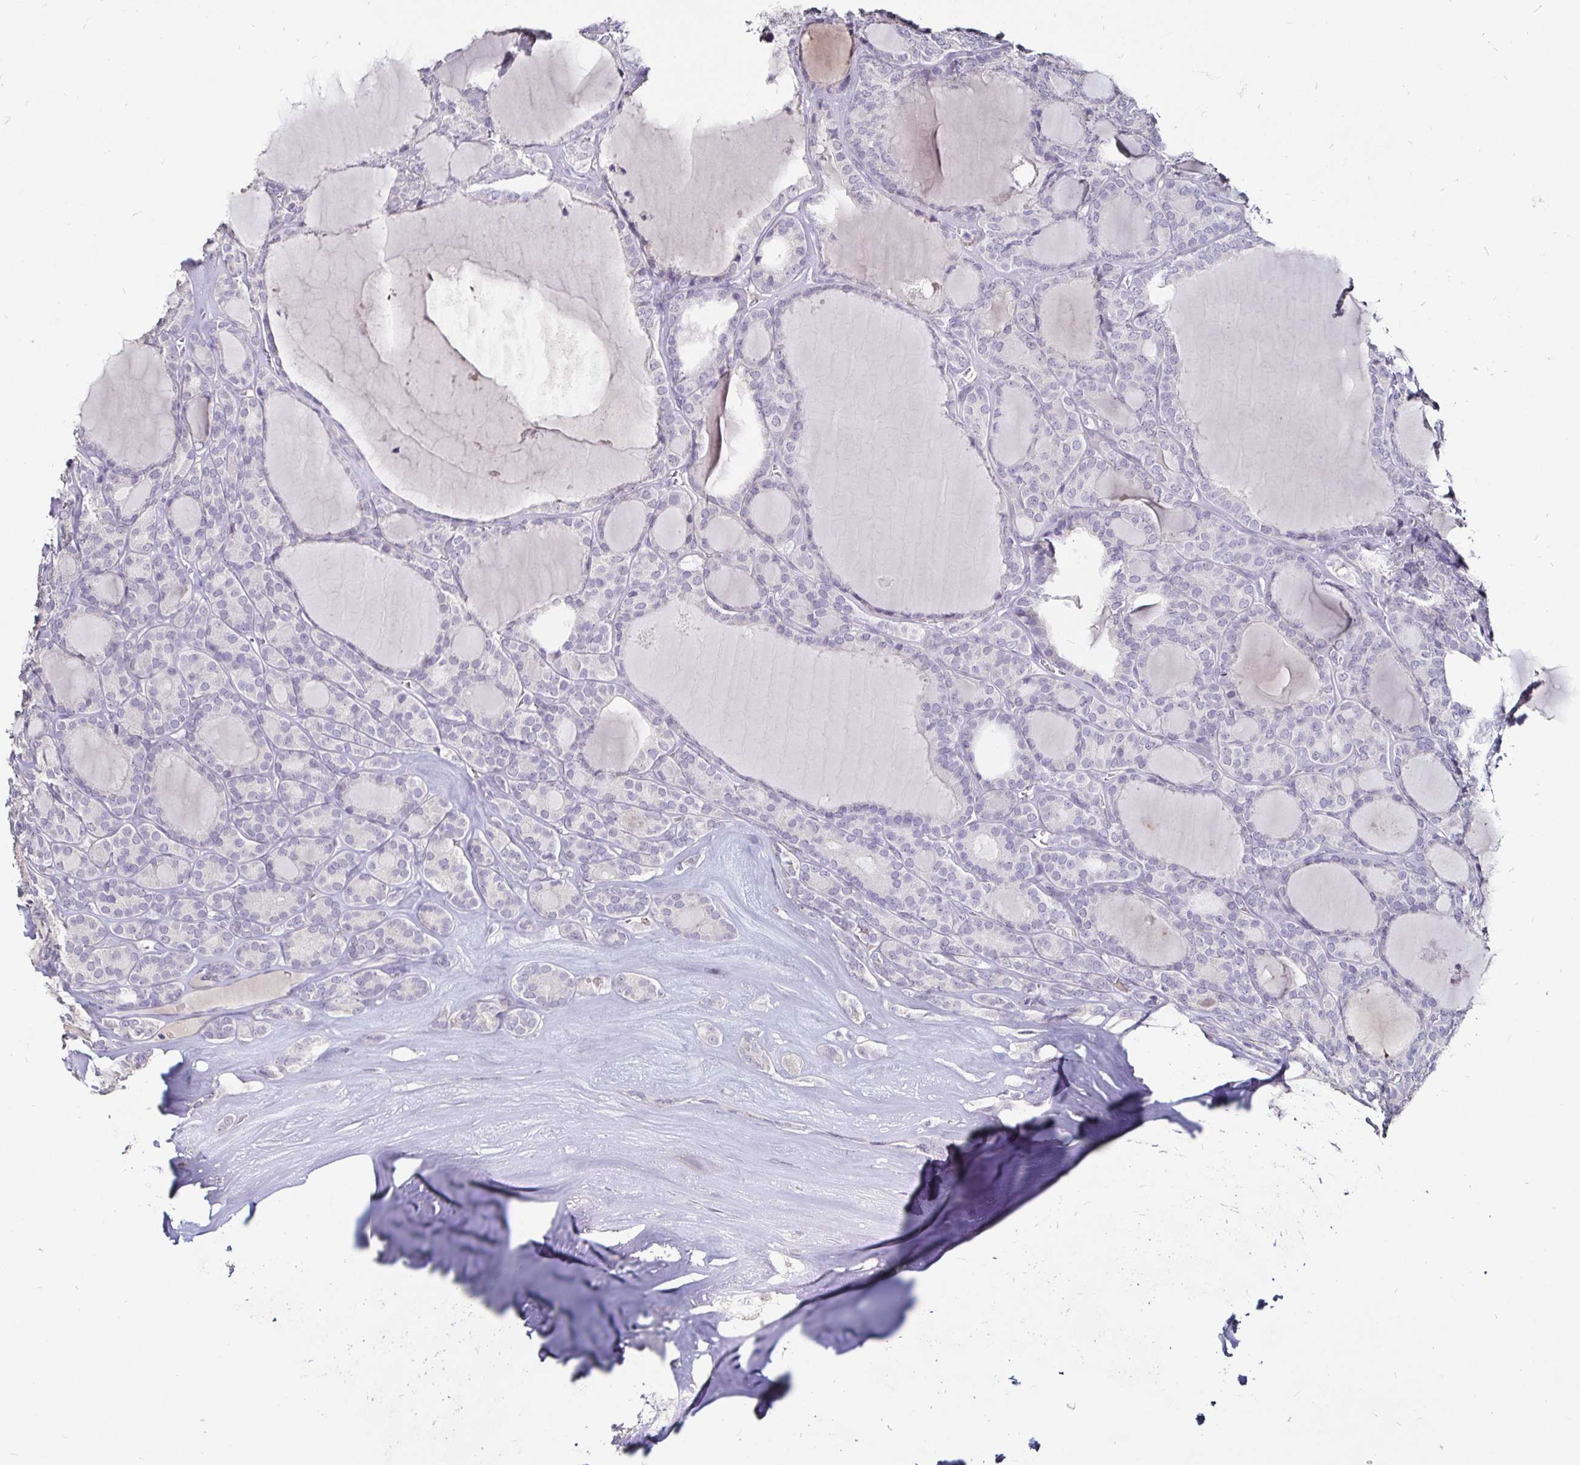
{"staining": {"intensity": "negative", "quantity": "none", "location": "none"}, "tissue": "thyroid cancer", "cell_type": "Tumor cells", "image_type": "cancer", "snomed": [{"axis": "morphology", "description": "Follicular adenoma carcinoma, NOS"}, {"axis": "topography", "description": "Thyroid gland"}], "caption": "Tumor cells show no significant staining in follicular adenoma carcinoma (thyroid).", "gene": "FAIM2", "patient": {"sex": "male", "age": 74}}